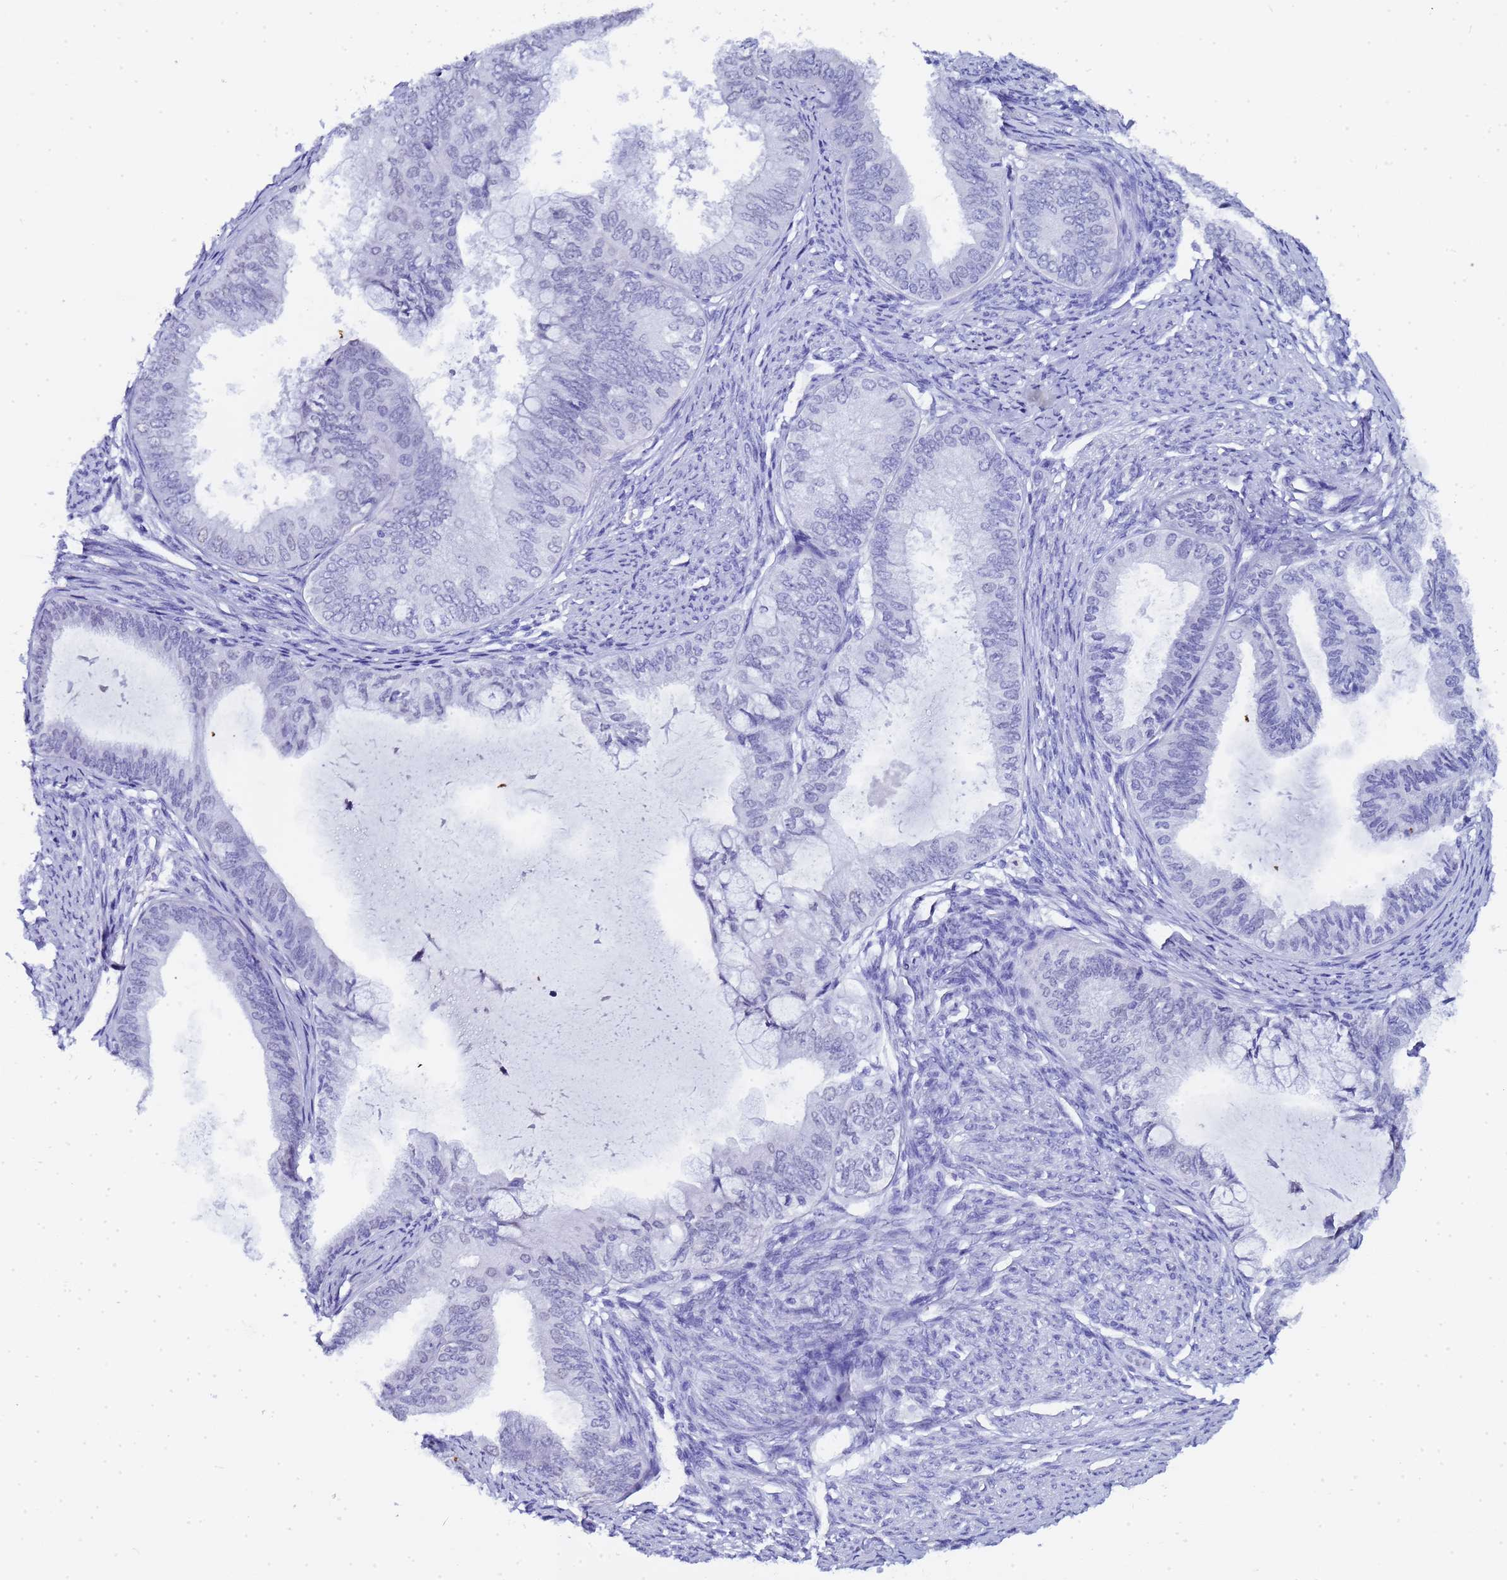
{"staining": {"intensity": "negative", "quantity": "none", "location": "none"}, "tissue": "endometrial cancer", "cell_type": "Tumor cells", "image_type": "cancer", "snomed": [{"axis": "morphology", "description": "Adenocarcinoma, NOS"}, {"axis": "topography", "description": "Endometrium"}], "caption": "Immunohistochemistry (IHC) of human adenocarcinoma (endometrial) demonstrates no staining in tumor cells.", "gene": "CTRC", "patient": {"sex": "female", "age": 86}}